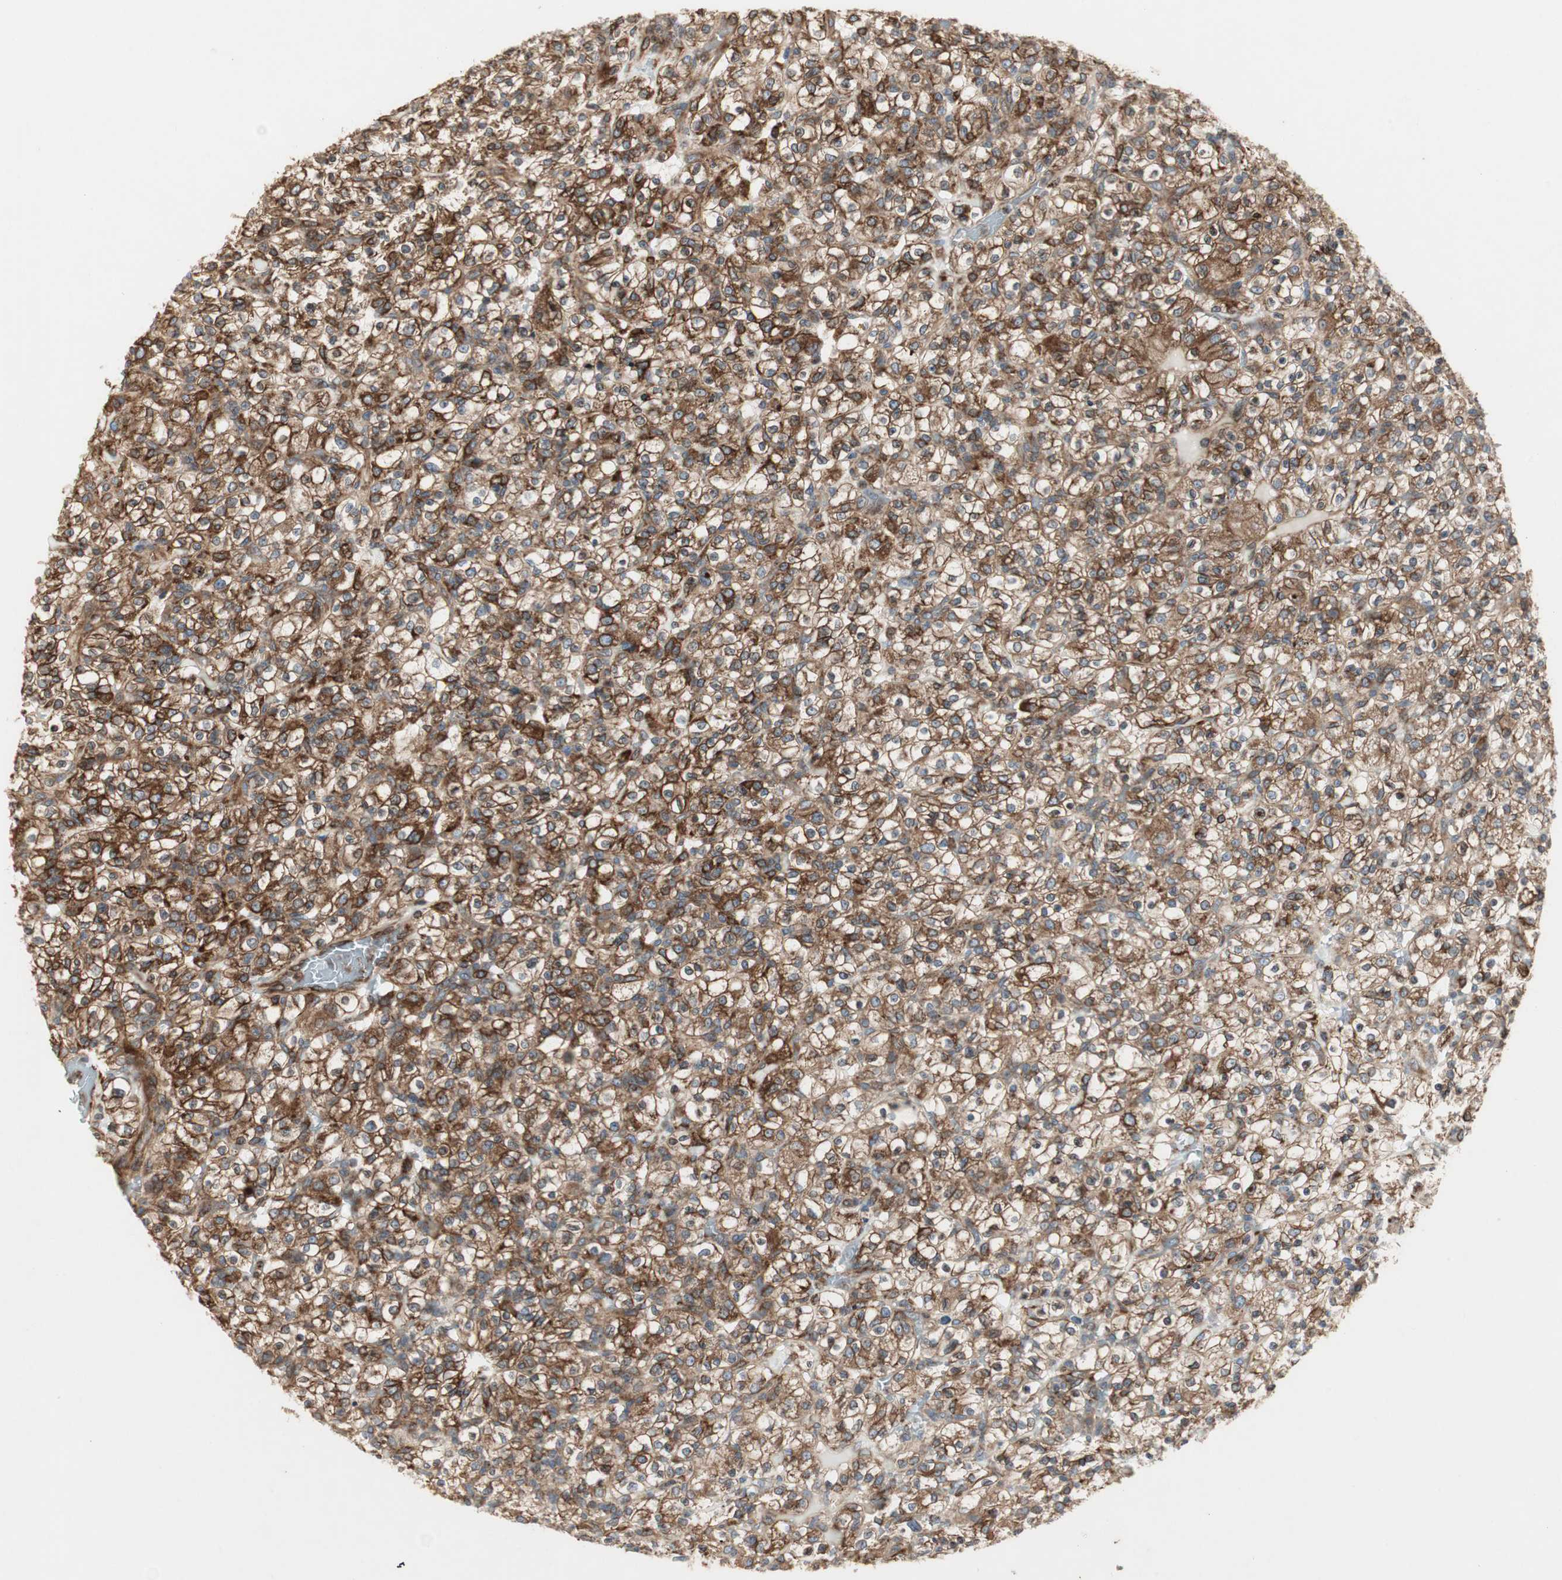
{"staining": {"intensity": "strong", "quantity": ">75%", "location": "cytoplasmic/membranous"}, "tissue": "renal cancer", "cell_type": "Tumor cells", "image_type": "cancer", "snomed": [{"axis": "morphology", "description": "Normal tissue, NOS"}, {"axis": "morphology", "description": "Adenocarcinoma, NOS"}, {"axis": "topography", "description": "Kidney"}], "caption": "Human renal cancer (adenocarcinoma) stained with a brown dye exhibits strong cytoplasmic/membranous positive staining in approximately >75% of tumor cells.", "gene": "H6PD", "patient": {"sex": "female", "age": 72}}